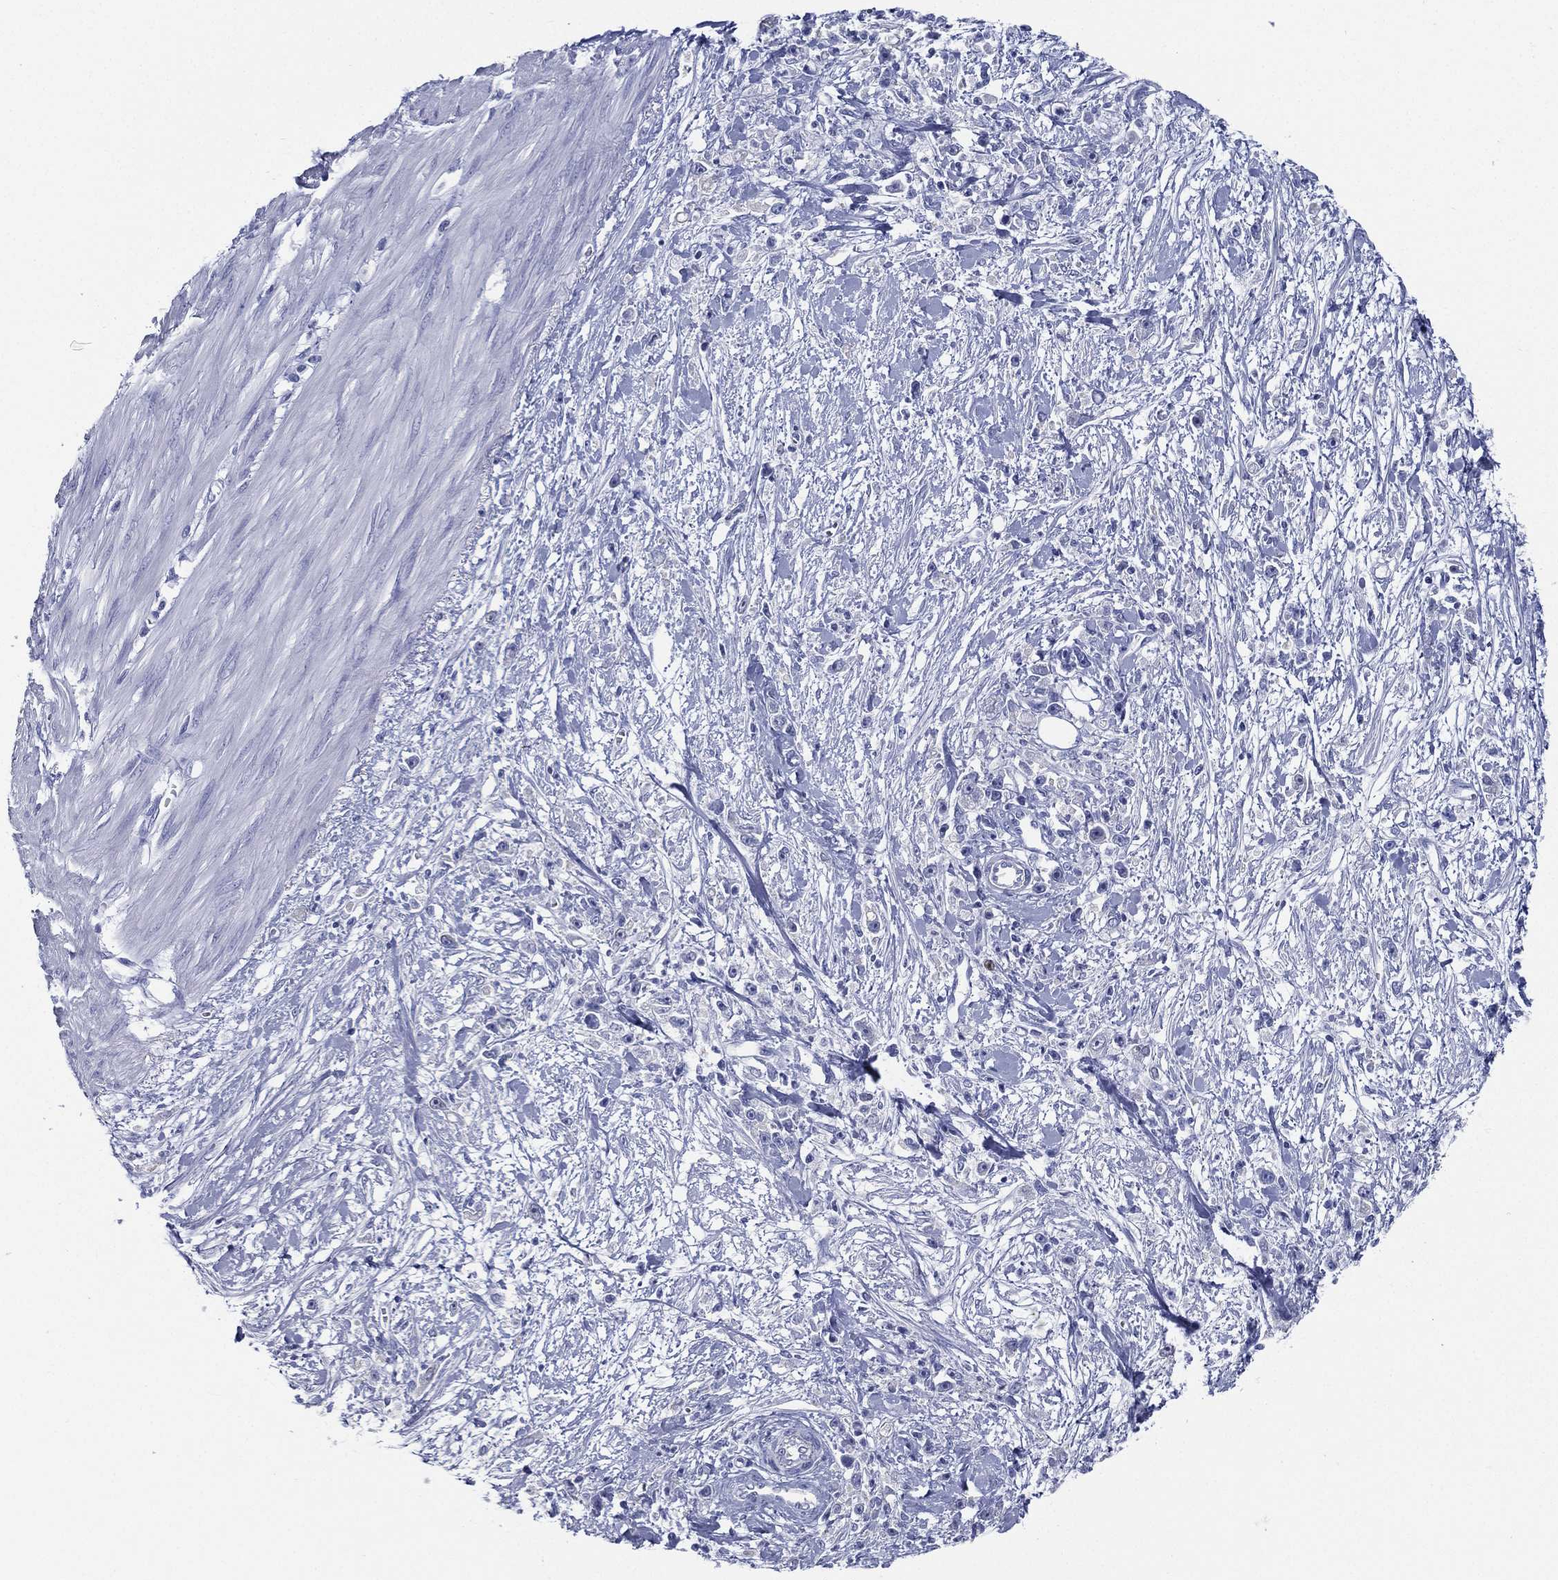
{"staining": {"intensity": "negative", "quantity": "none", "location": "none"}, "tissue": "stomach cancer", "cell_type": "Tumor cells", "image_type": "cancer", "snomed": [{"axis": "morphology", "description": "Adenocarcinoma, NOS"}, {"axis": "topography", "description": "Stomach"}], "caption": "This is an immunohistochemistry (IHC) micrograph of human adenocarcinoma (stomach). There is no staining in tumor cells.", "gene": "RSPH4A", "patient": {"sex": "female", "age": 59}}